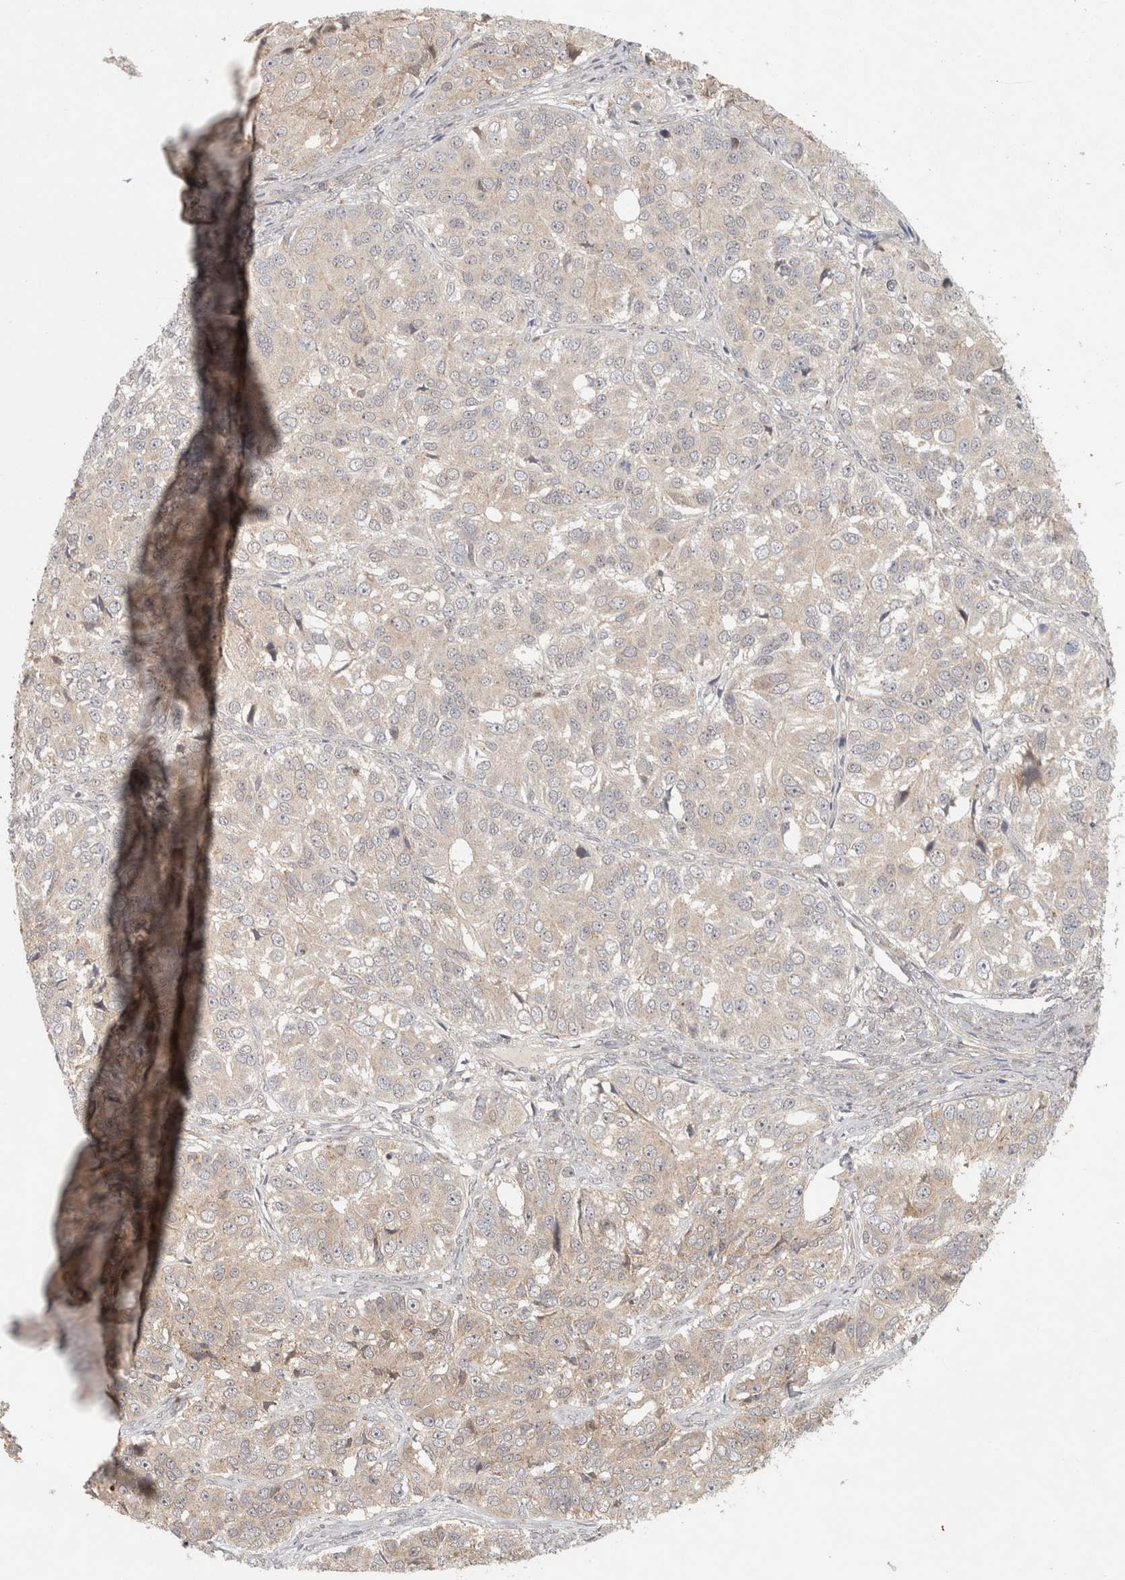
{"staining": {"intensity": "negative", "quantity": "none", "location": "none"}, "tissue": "ovarian cancer", "cell_type": "Tumor cells", "image_type": "cancer", "snomed": [{"axis": "morphology", "description": "Carcinoma, endometroid"}, {"axis": "topography", "description": "Ovary"}], "caption": "The histopathology image displays no significant expression in tumor cells of ovarian cancer (endometroid carcinoma).", "gene": "KDM8", "patient": {"sex": "female", "age": 51}}